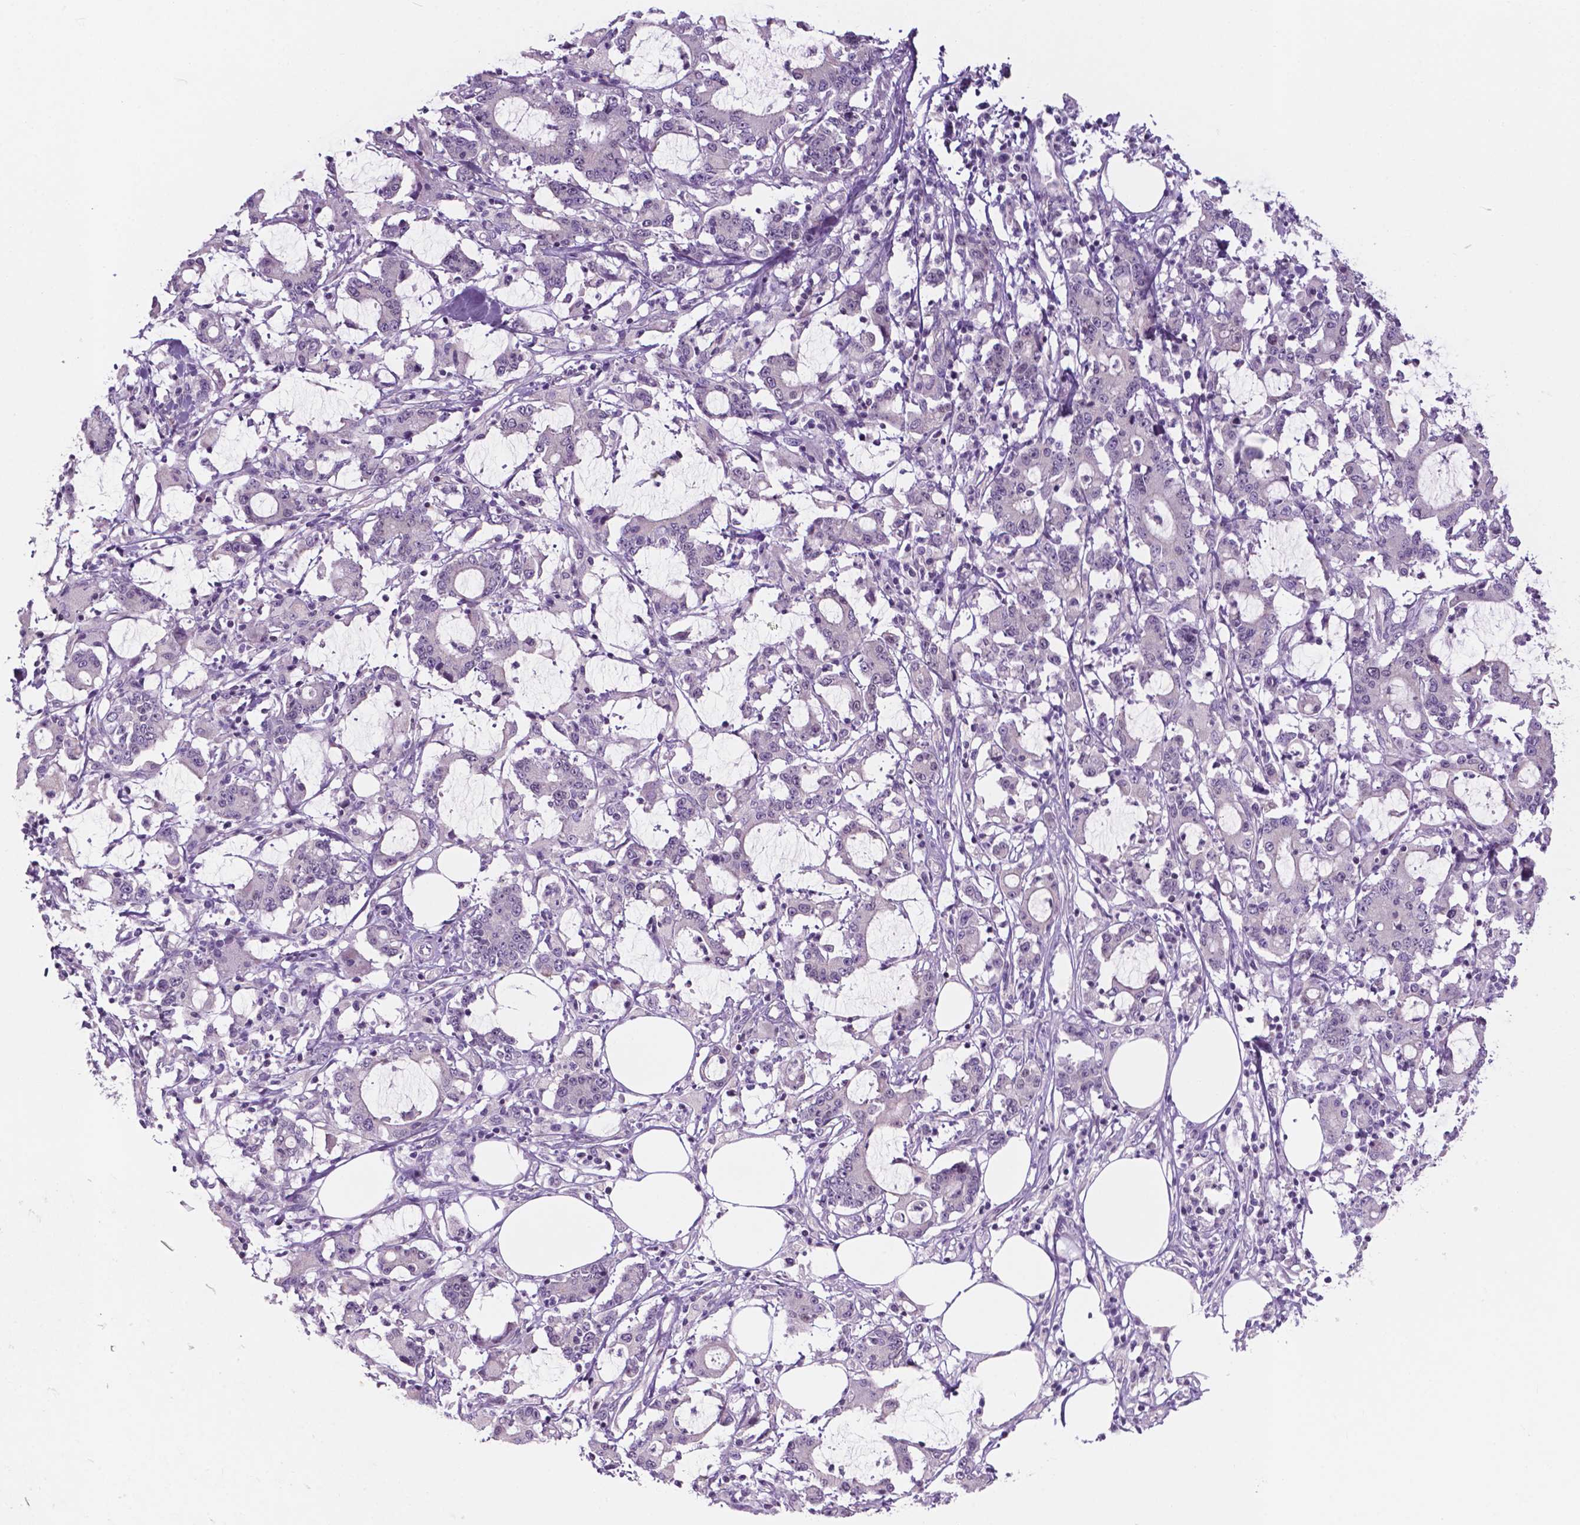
{"staining": {"intensity": "negative", "quantity": "none", "location": "none"}, "tissue": "stomach cancer", "cell_type": "Tumor cells", "image_type": "cancer", "snomed": [{"axis": "morphology", "description": "Adenocarcinoma, NOS"}, {"axis": "topography", "description": "Stomach, upper"}], "caption": "Histopathology image shows no significant protein positivity in tumor cells of stomach cancer (adenocarcinoma).", "gene": "FAM50B", "patient": {"sex": "male", "age": 68}}